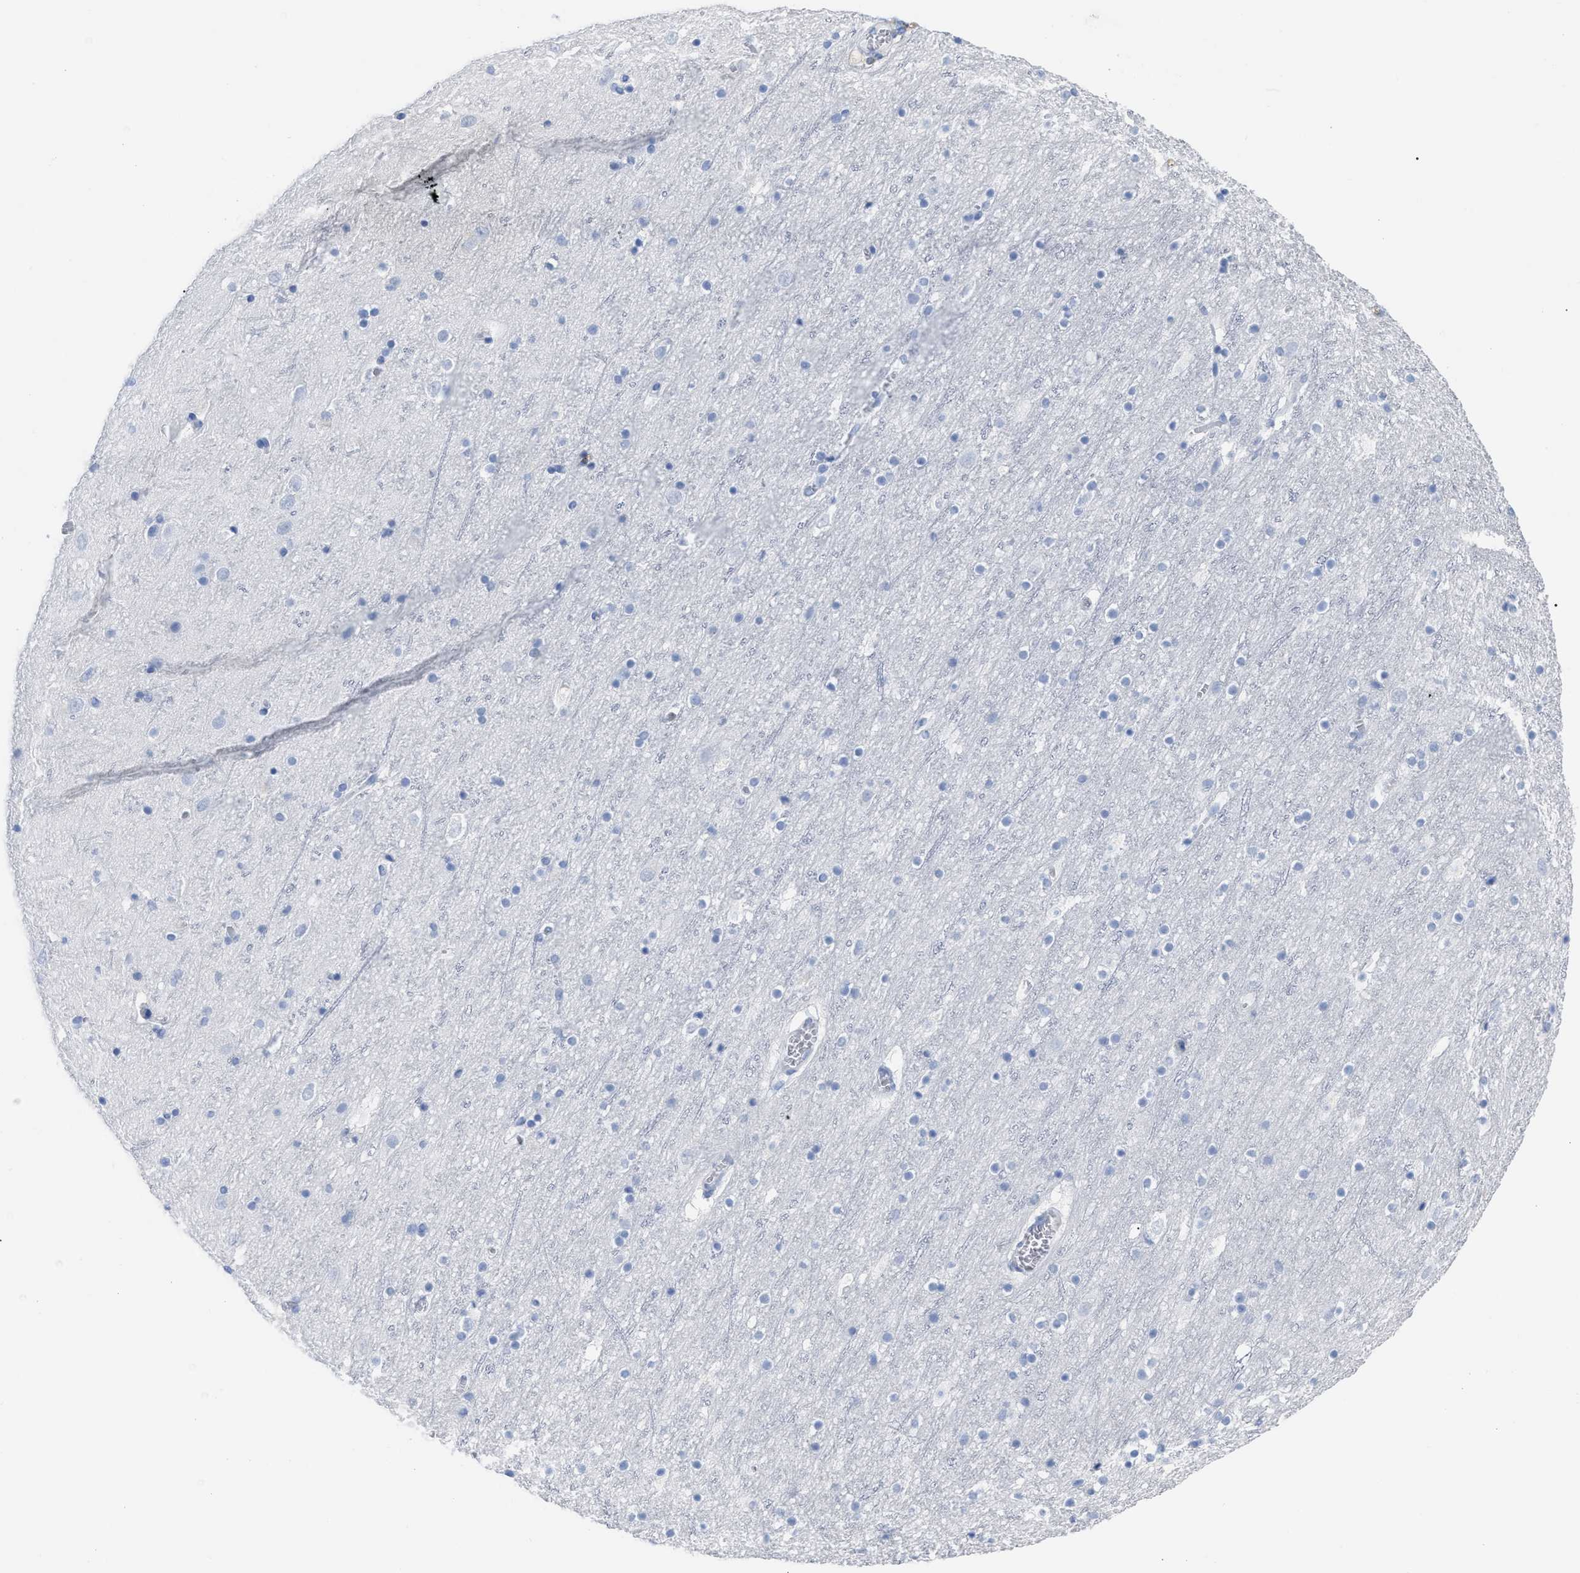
{"staining": {"intensity": "negative", "quantity": "none", "location": "none"}, "tissue": "cerebral cortex", "cell_type": "Endothelial cells", "image_type": "normal", "snomed": [{"axis": "morphology", "description": "Normal tissue, NOS"}, {"axis": "topography", "description": "Cerebral cortex"}], "caption": "DAB immunohistochemical staining of benign human cerebral cortex exhibits no significant expression in endothelial cells. (DAB (3,3'-diaminobenzidine) immunohistochemistry with hematoxylin counter stain).", "gene": "CD5", "patient": {"sex": "male", "age": 45}}